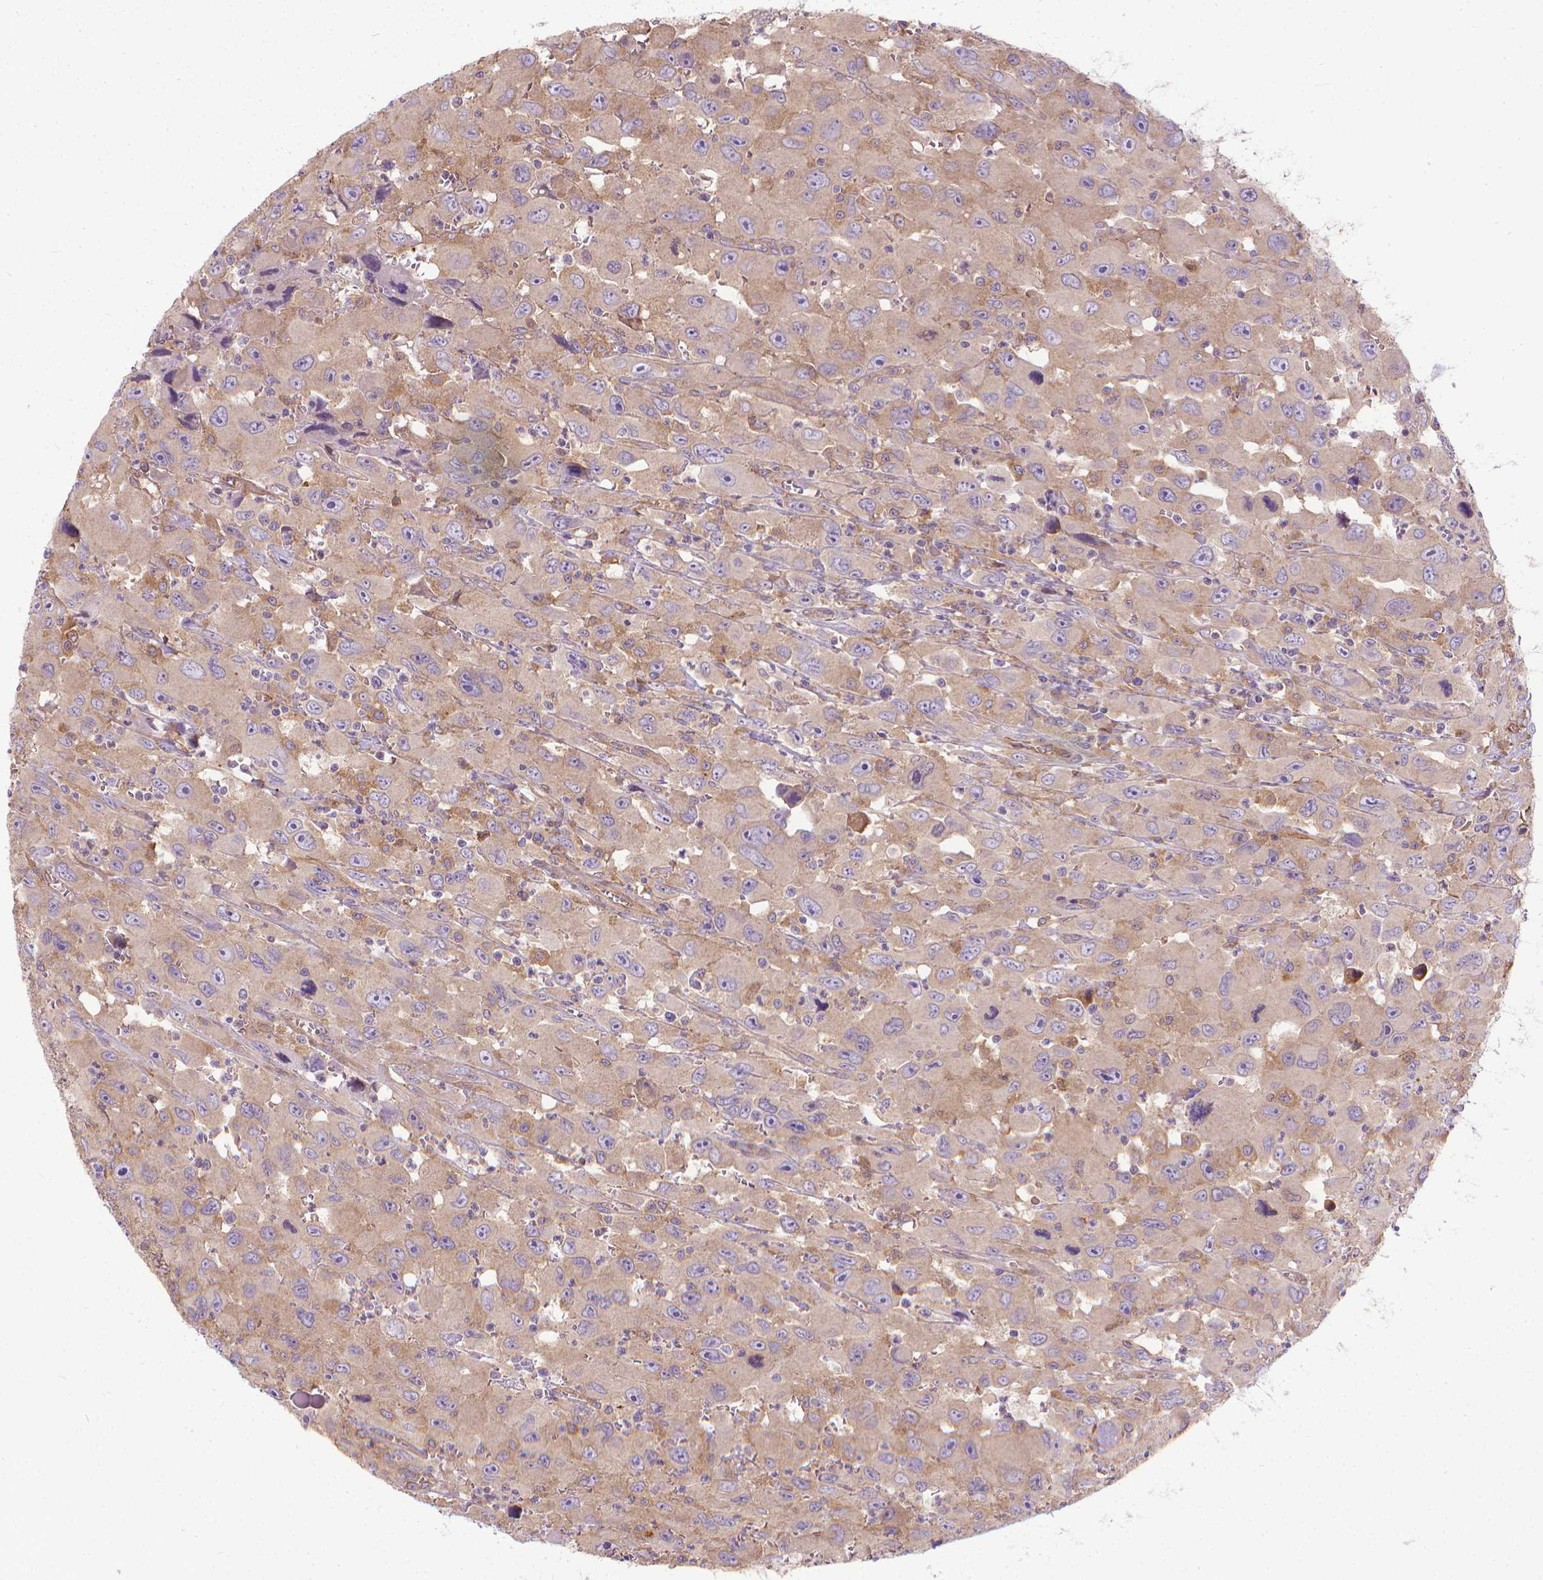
{"staining": {"intensity": "weak", "quantity": "25%-75%", "location": "cytoplasmic/membranous"}, "tissue": "head and neck cancer", "cell_type": "Tumor cells", "image_type": "cancer", "snomed": [{"axis": "morphology", "description": "Squamous cell carcinoma, NOS"}, {"axis": "morphology", "description": "Squamous cell carcinoma, metastatic, NOS"}, {"axis": "topography", "description": "Oral tissue"}, {"axis": "topography", "description": "Head-Neck"}], "caption": "The micrograph exhibits immunohistochemical staining of head and neck cancer. There is weak cytoplasmic/membranous expression is present in approximately 25%-75% of tumor cells.", "gene": "CFAP299", "patient": {"sex": "female", "age": 85}}